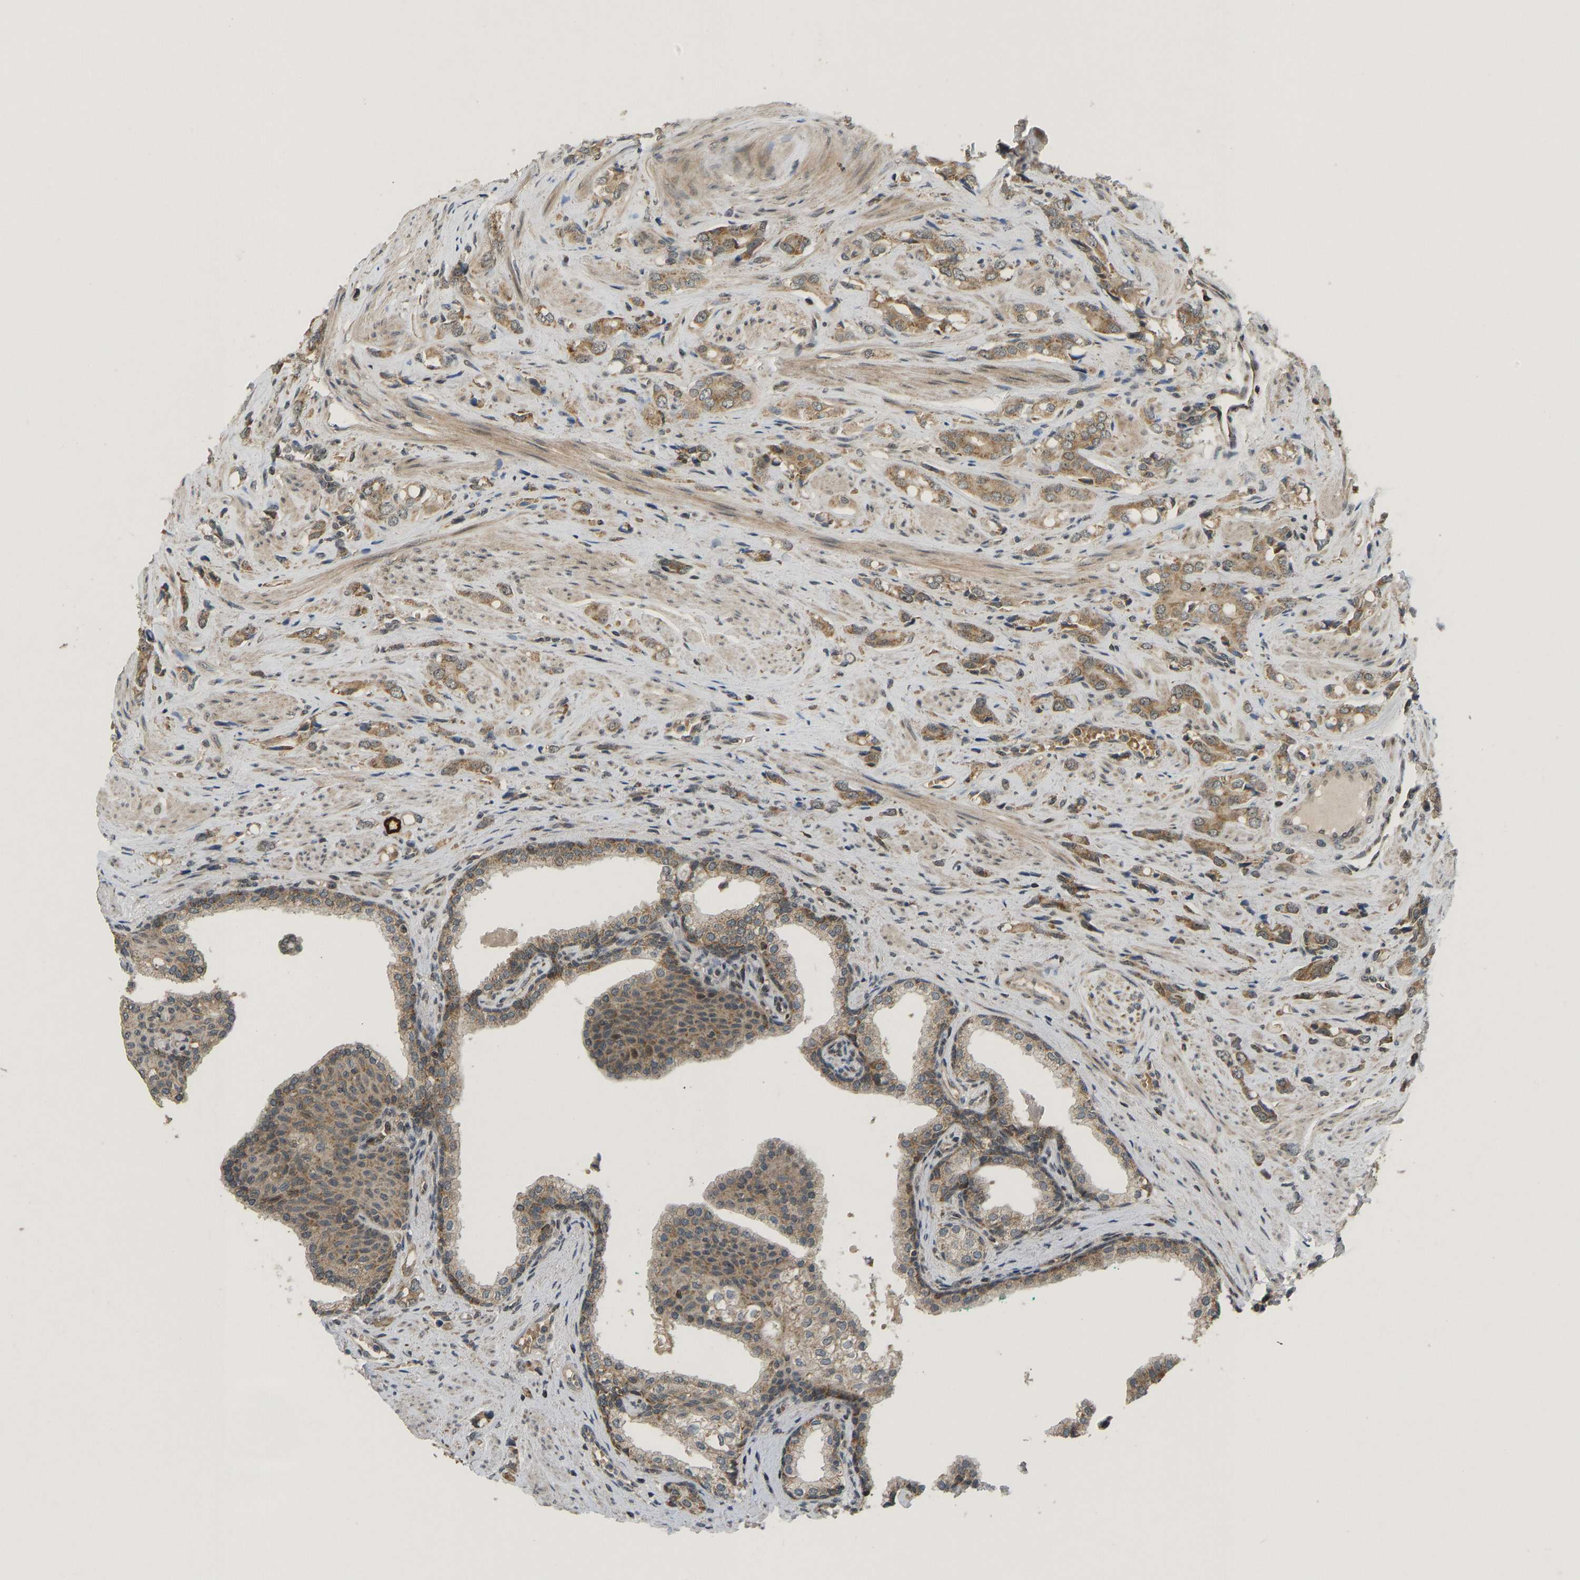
{"staining": {"intensity": "moderate", "quantity": ">75%", "location": "cytoplasmic/membranous"}, "tissue": "prostate cancer", "cell_type": "Tumor cells", "image_type": "cancer", "snomed": [{"axis": "morphology", "description": "Adenocarcinoma, High grade"}, {"axis": "topography", "description": "Prostate"}], "caption": "A medium amount of moderate cytoplasmic/membranous expression is appreciated in approximately >75% of tumor cells in prostate cancer tissue. (DAB (3,3'-diaminobenzidine) IHC, brown staining for protein, blue staining for nuclei).", "gene": "ACADS", "patient": {"sex": "male", "age": 52}}